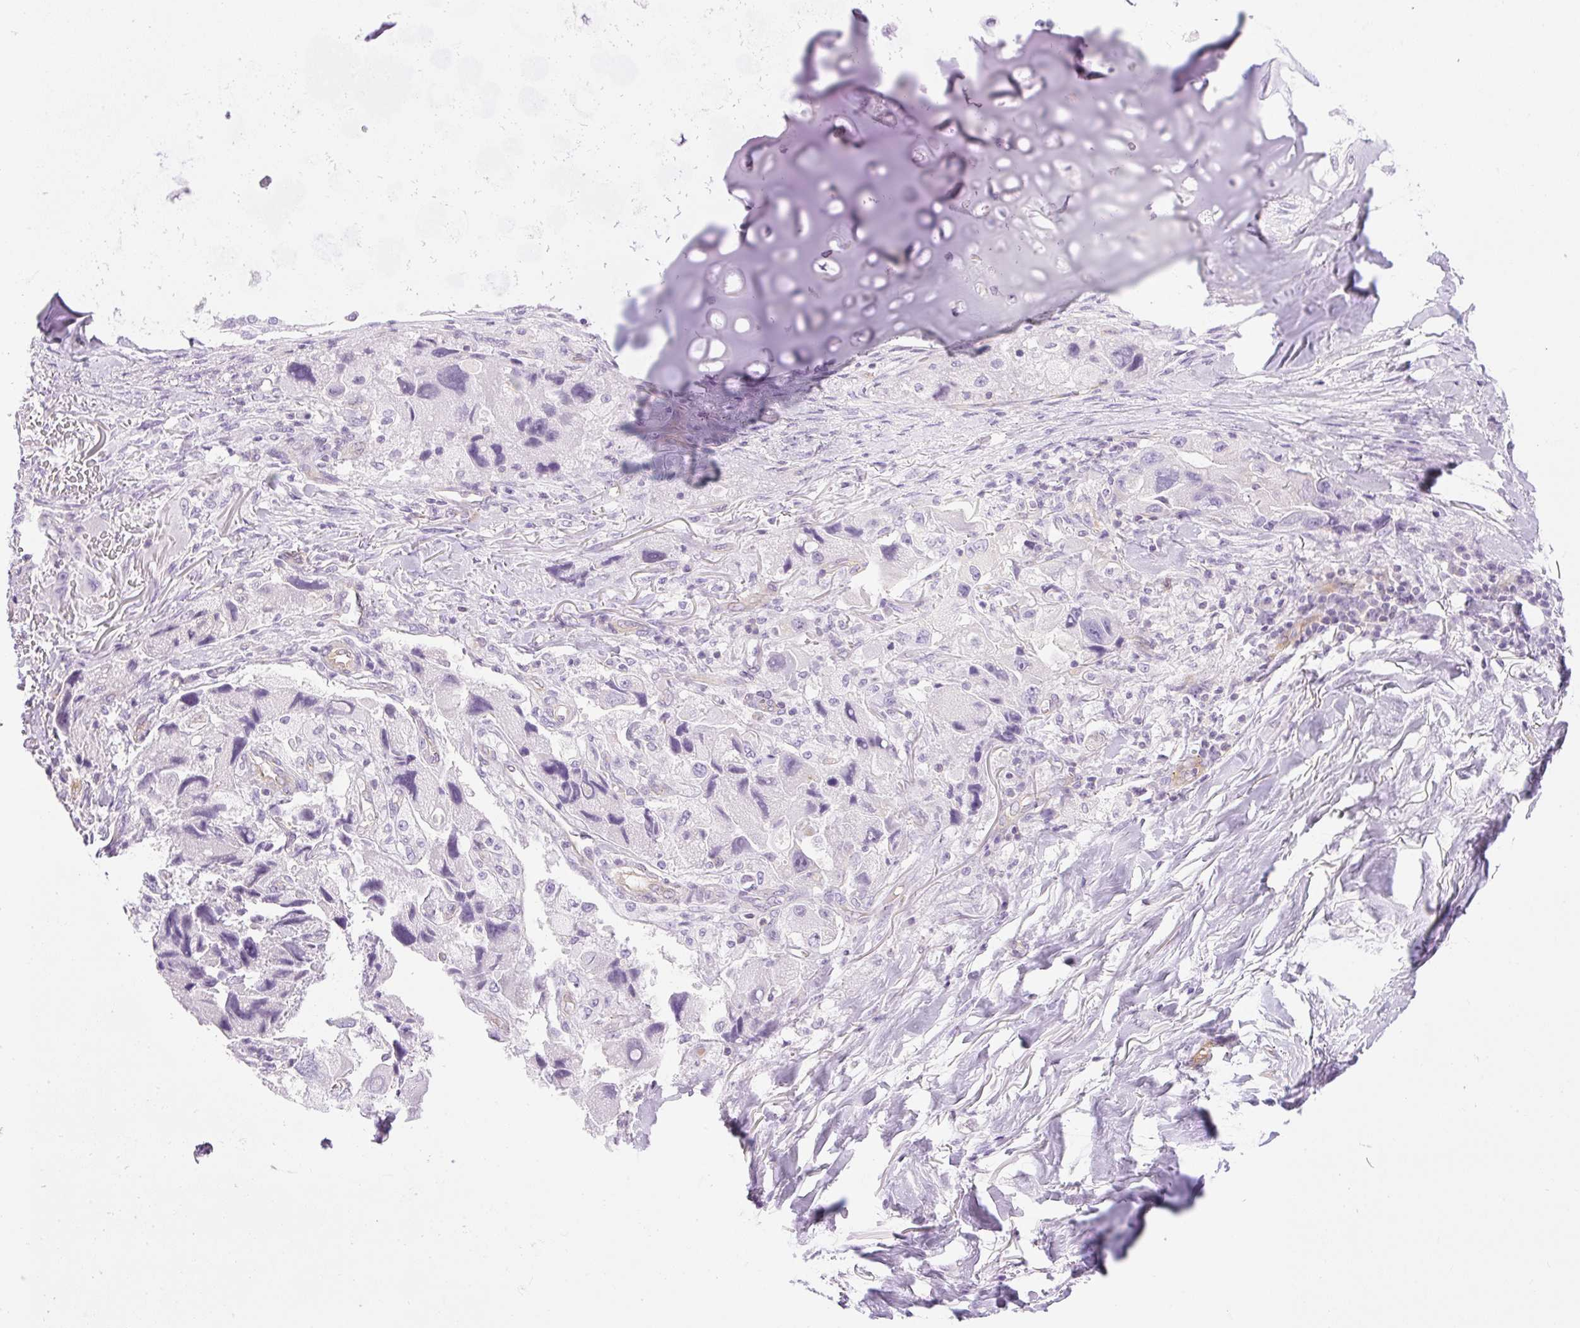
{"staining": {"intensity": "negative", "quantity": "none", "location": "none"}, "tissue": "lung cancer", "cell_type": "Tumor cells", "image_type": "cancer", "snomed": [{"axis": "morphology", "description": "Adenocarcinoma, NOS"}, {"axis": "topography", "description": "Lung"}], "caption": "Human lung cancer (adenocarcinoma) stained for a protein using immunohistochemistry (IHC) displays no expression in tumor cells.", "gene": "EHD3", "patient": {"sex": "female", "age": 54}}